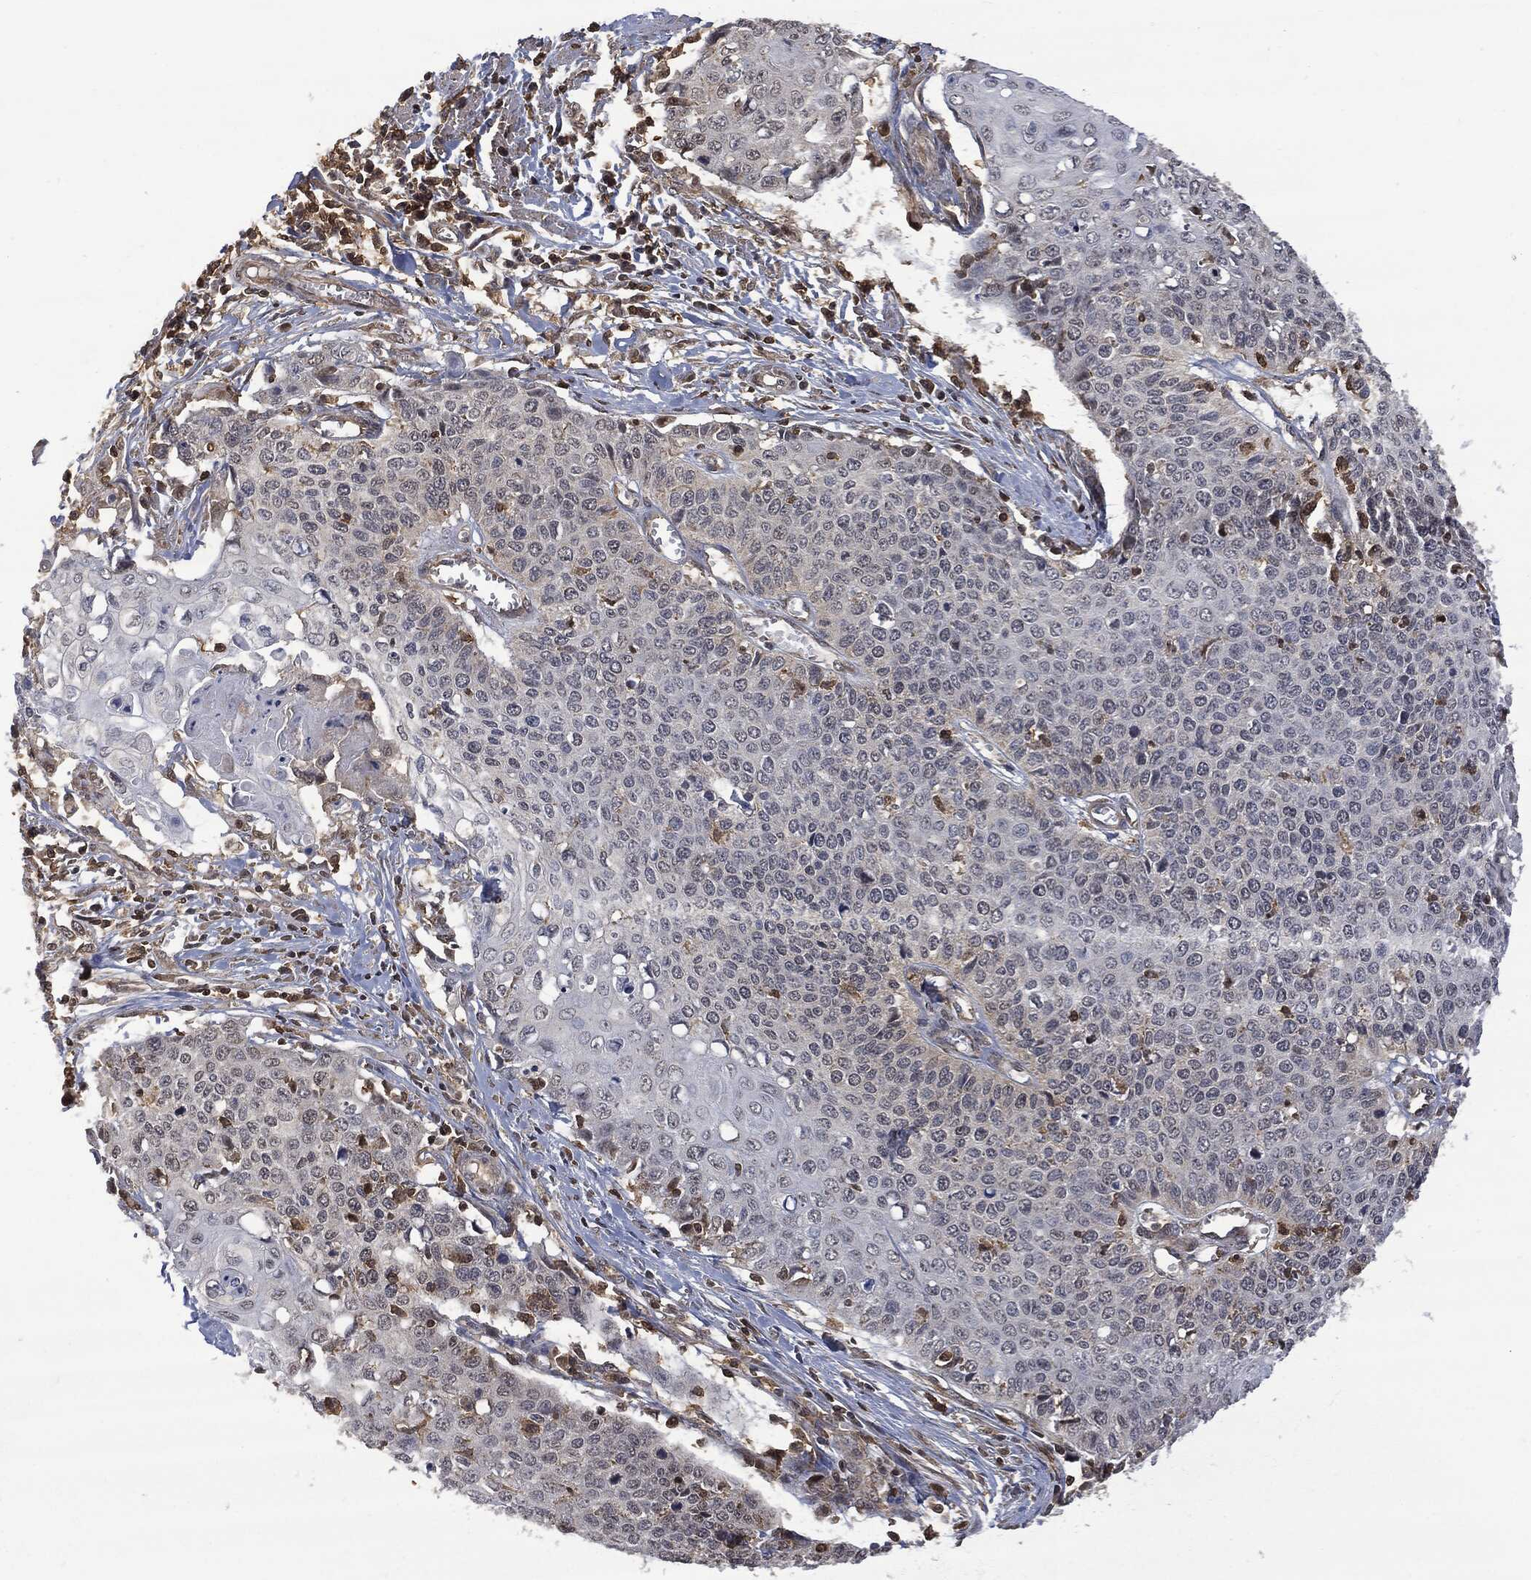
{"staining": {"intensity": "negative", "quantity": "none", "location": "none"}, "tissue": "cervical cancer", "cell_type": "Tumor cells", "image_type": "cancer", "snomed": [{"axis": "morphology", "description": "Squamous cell carcinoma, NOS"}, {"axis": "topography", "description": "Cervix"}], "caption": "The immunohistochemistry (IHC) micrograph has no significant positivity in tumor cells of squamous cell carcinoma (cervical) tissue.", "gene": "PSMB10", "patient": {"sex": "female", "age": 39}}